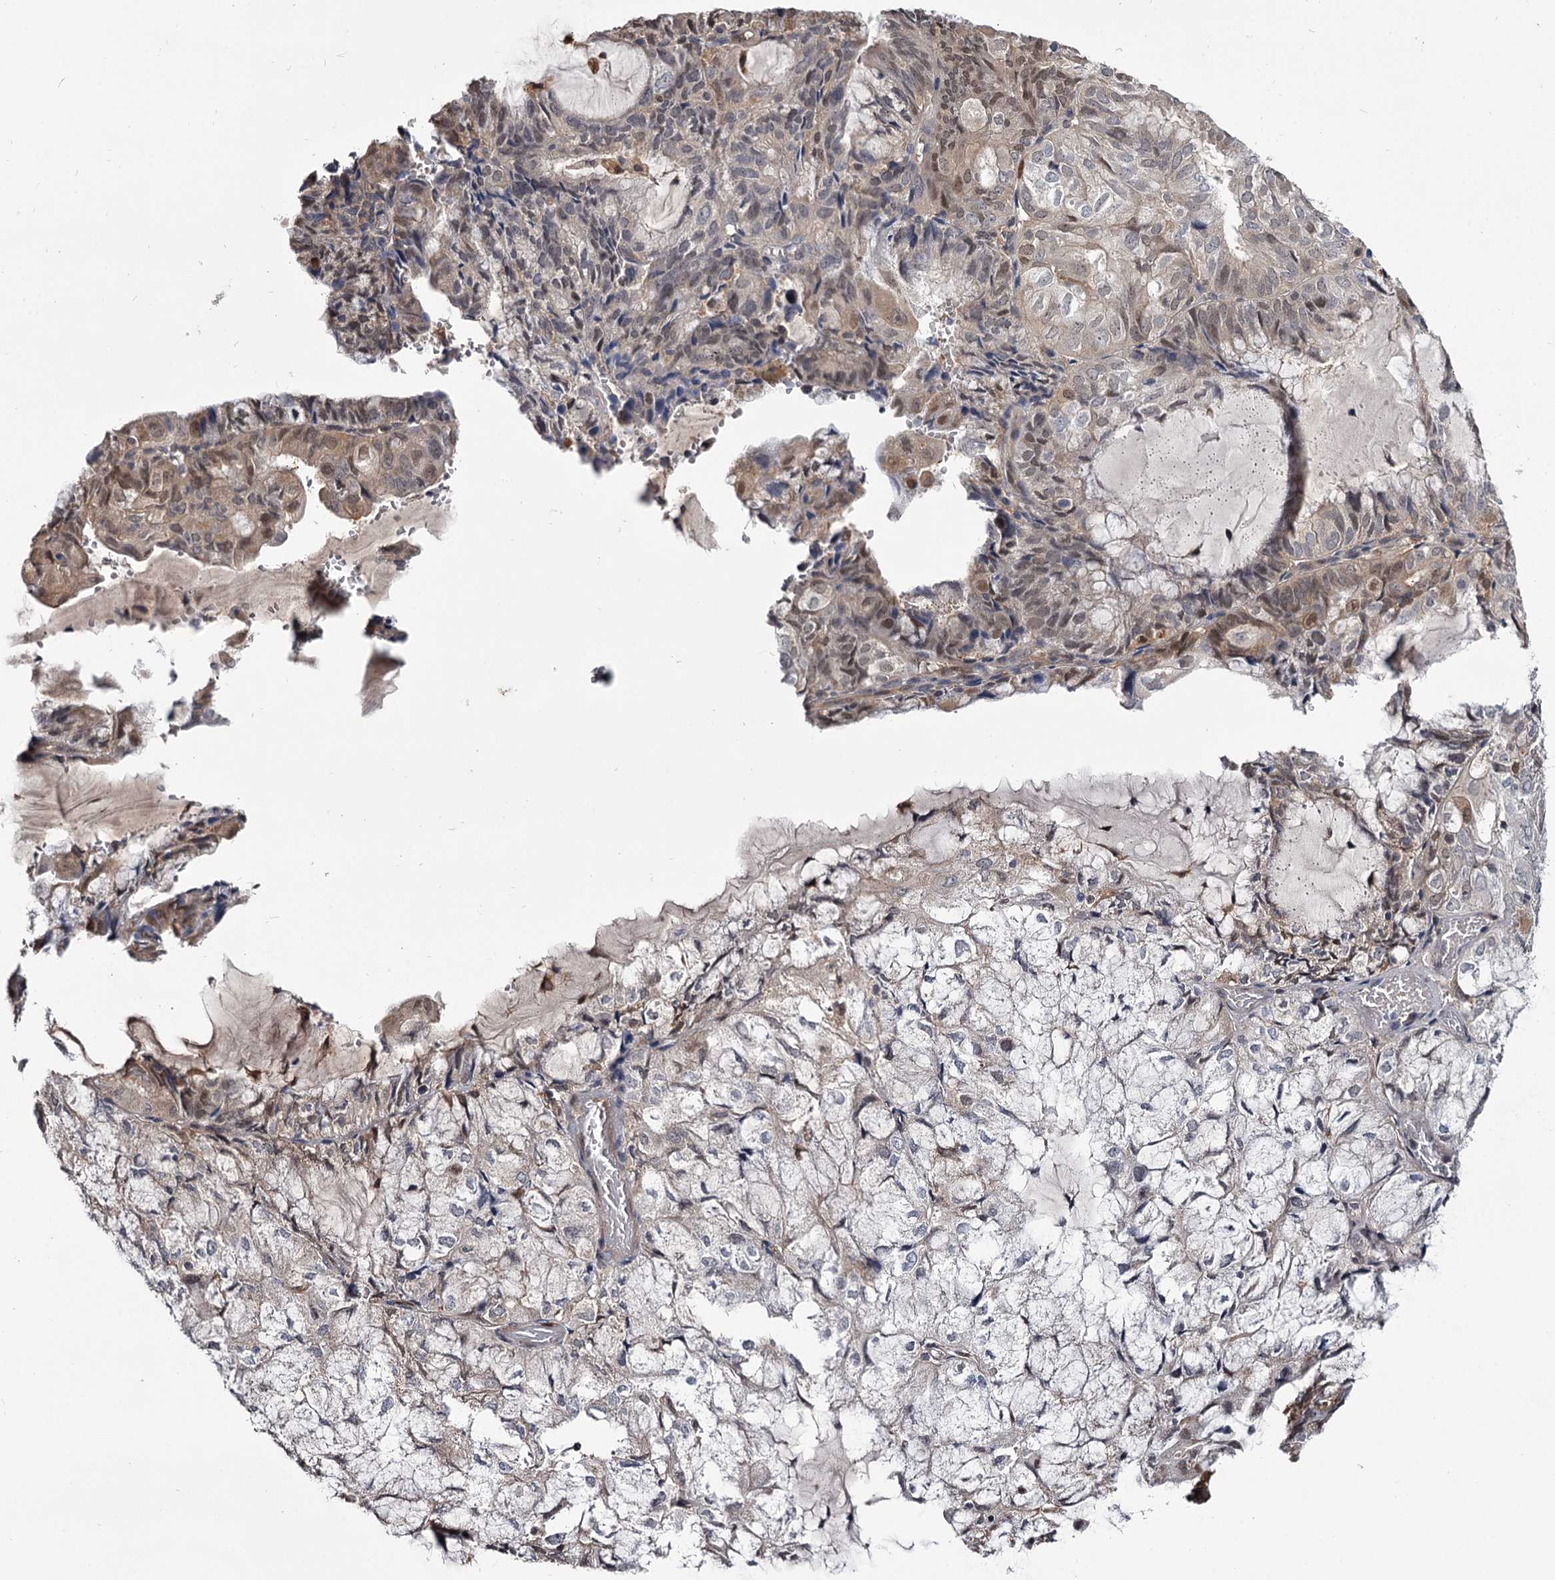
{"staining": {"intensity": "moderate", "quantity": "<25%", "location": "cytoplasmic/membranous,nuclear"}, "tissue": "endometrial cancer", "cell_type": "Tumor cells", "image_type": "cancer", "snomed": [{"axis": "morphology", "description": "Adenocarcinoma, NOS"}, {"axis": "topography", "description": "Endometrium"}], "caption": "High-power microscopy captured an IHC image of endometrial cancer (adenocarcinoma), revealing moderate cytoplasmic/membranous and nuclear positivity in about <25% of tumor cells.", "gene": "GSTO1", "patient": {"sex": "female", "age": 81}}